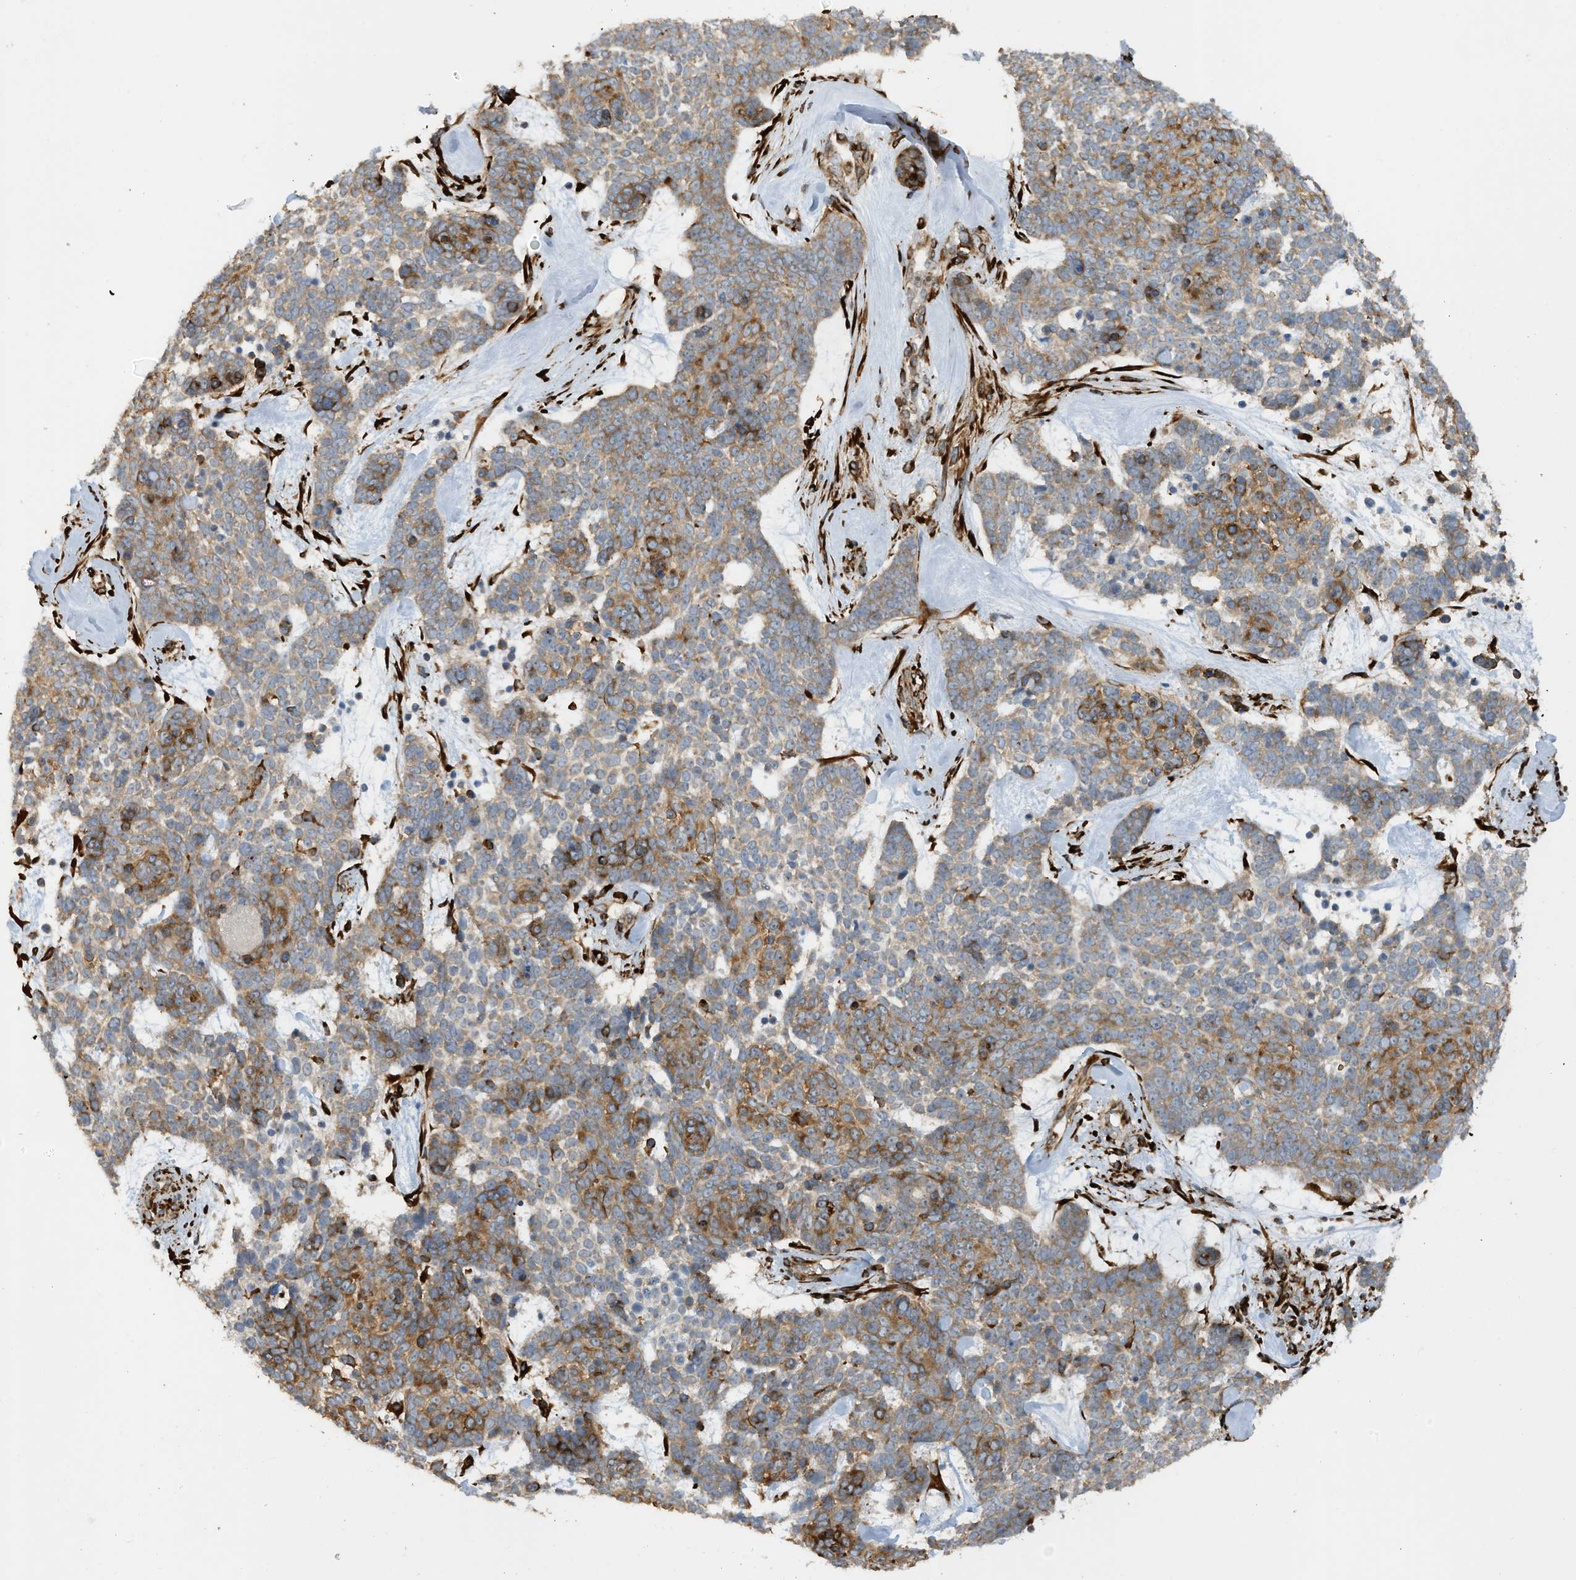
{"staining": {"intensity": "moderate", "quantity": "25%-75%", "location": "cytoplasmic/membranous"}, "tissue": "skin cancer", "cell_type": "Tumor cells", "image_type": "cancer", "snomed": [{"axis": "morphology", "description": "Basal cell carcinoma"}, {"axis": "topography", "description": "Skin"}], "caption": "High-magnification brightfield microscopy of skin basal cell carcinoma stained with DAB (brown) and counterstained with hematoxylin (blue). tumor cells exhibit moderate cytoplasmic/membranous expression is identified in approximately25%-75% of cells.", "gene": "ZBTB45", "patient": {"sex": "female", "age": 81}}